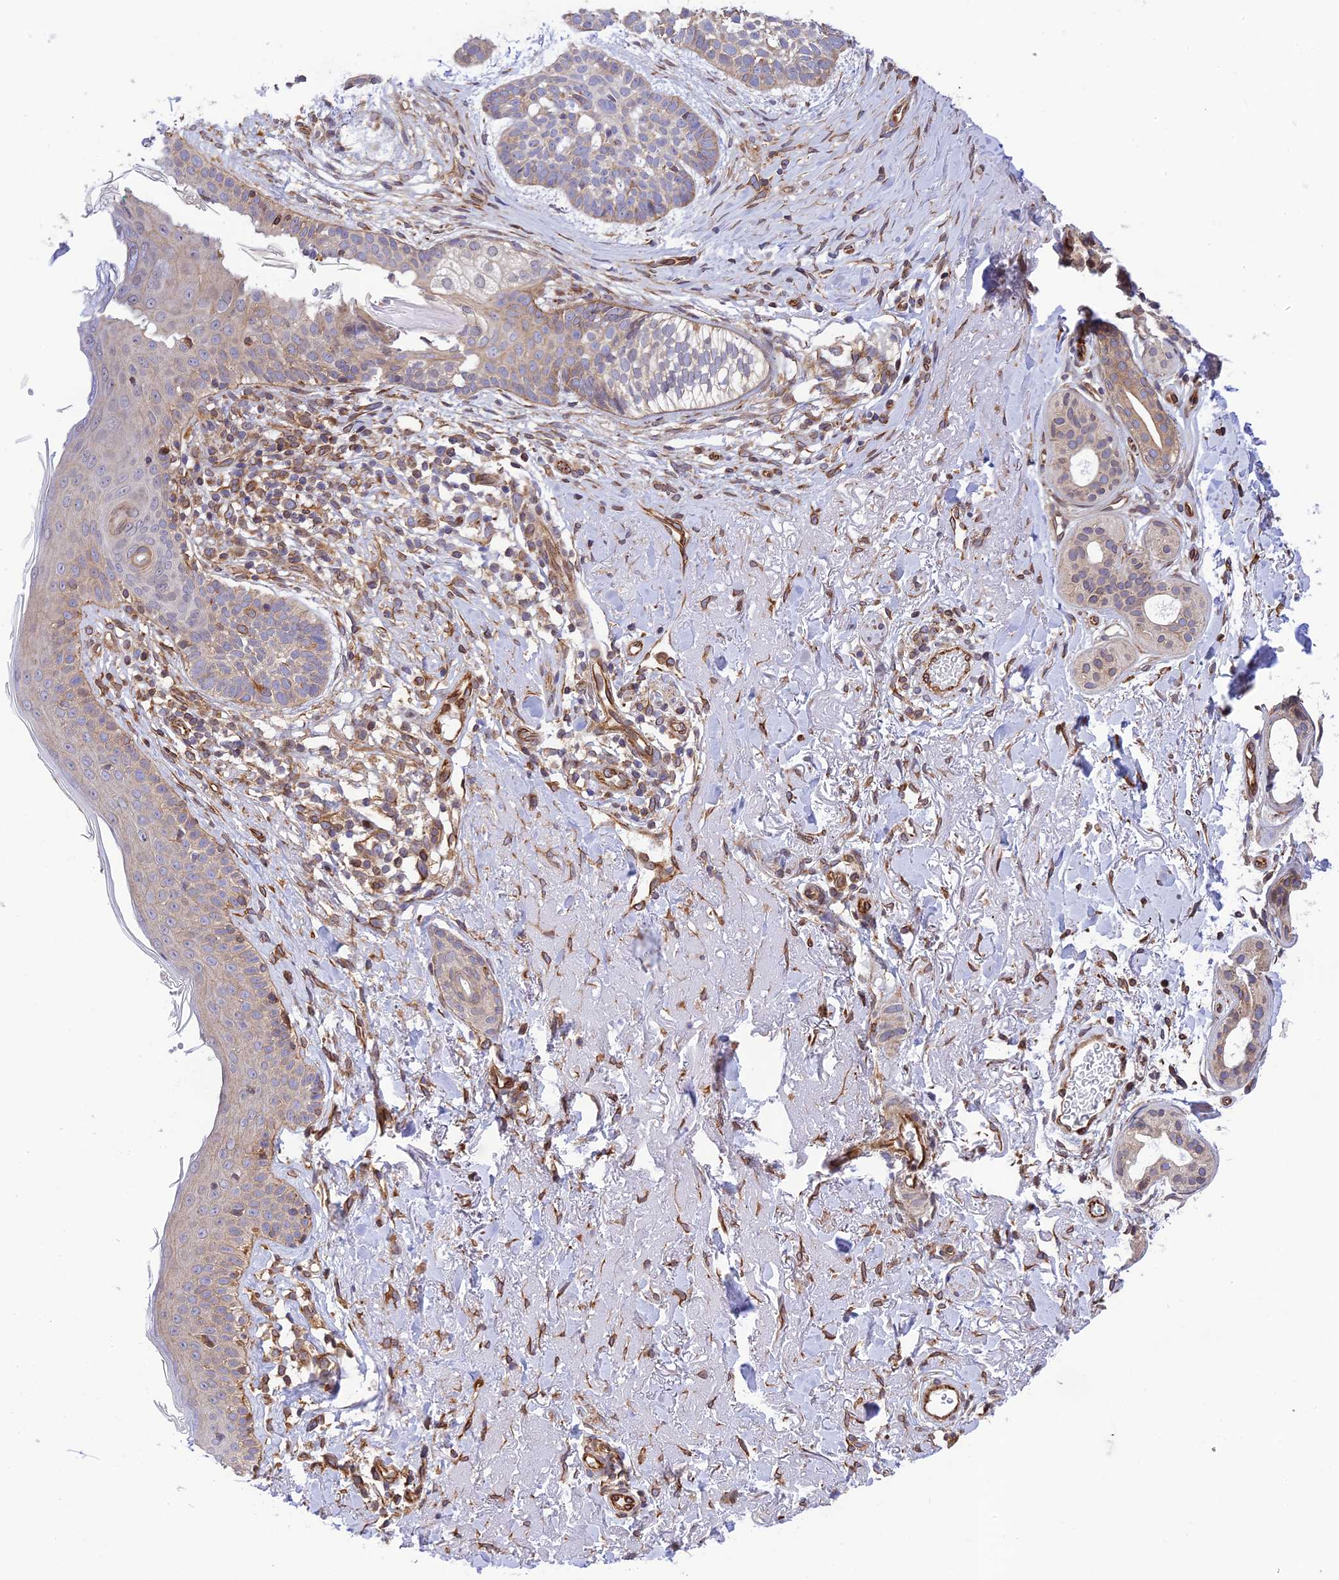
{"staining": {"intensity": "weak", "quantity": "<25%", "location": "cytoplasmic/membranous"}, "tissue": "skin cancer", "cell_type": "Tumor cells", "image_type": "cancer", "snomed": [{"axis": "morphology", "description": "Basal cell carcinoma"}, {"axis": "topography", "description": "Skin"}], "caption": "The immunohistochemistry (IHC) photomicrograph has no significant staining in tumor cells of skin cancer tissue. The staining was performed using DAB to visualize the protein expression in brown, while the nuclei were stained in blue with hematoxylin (Magnification: 20x).", "gene": "EXOC3L4", "patient": {"sex": "male", "age": 71}}